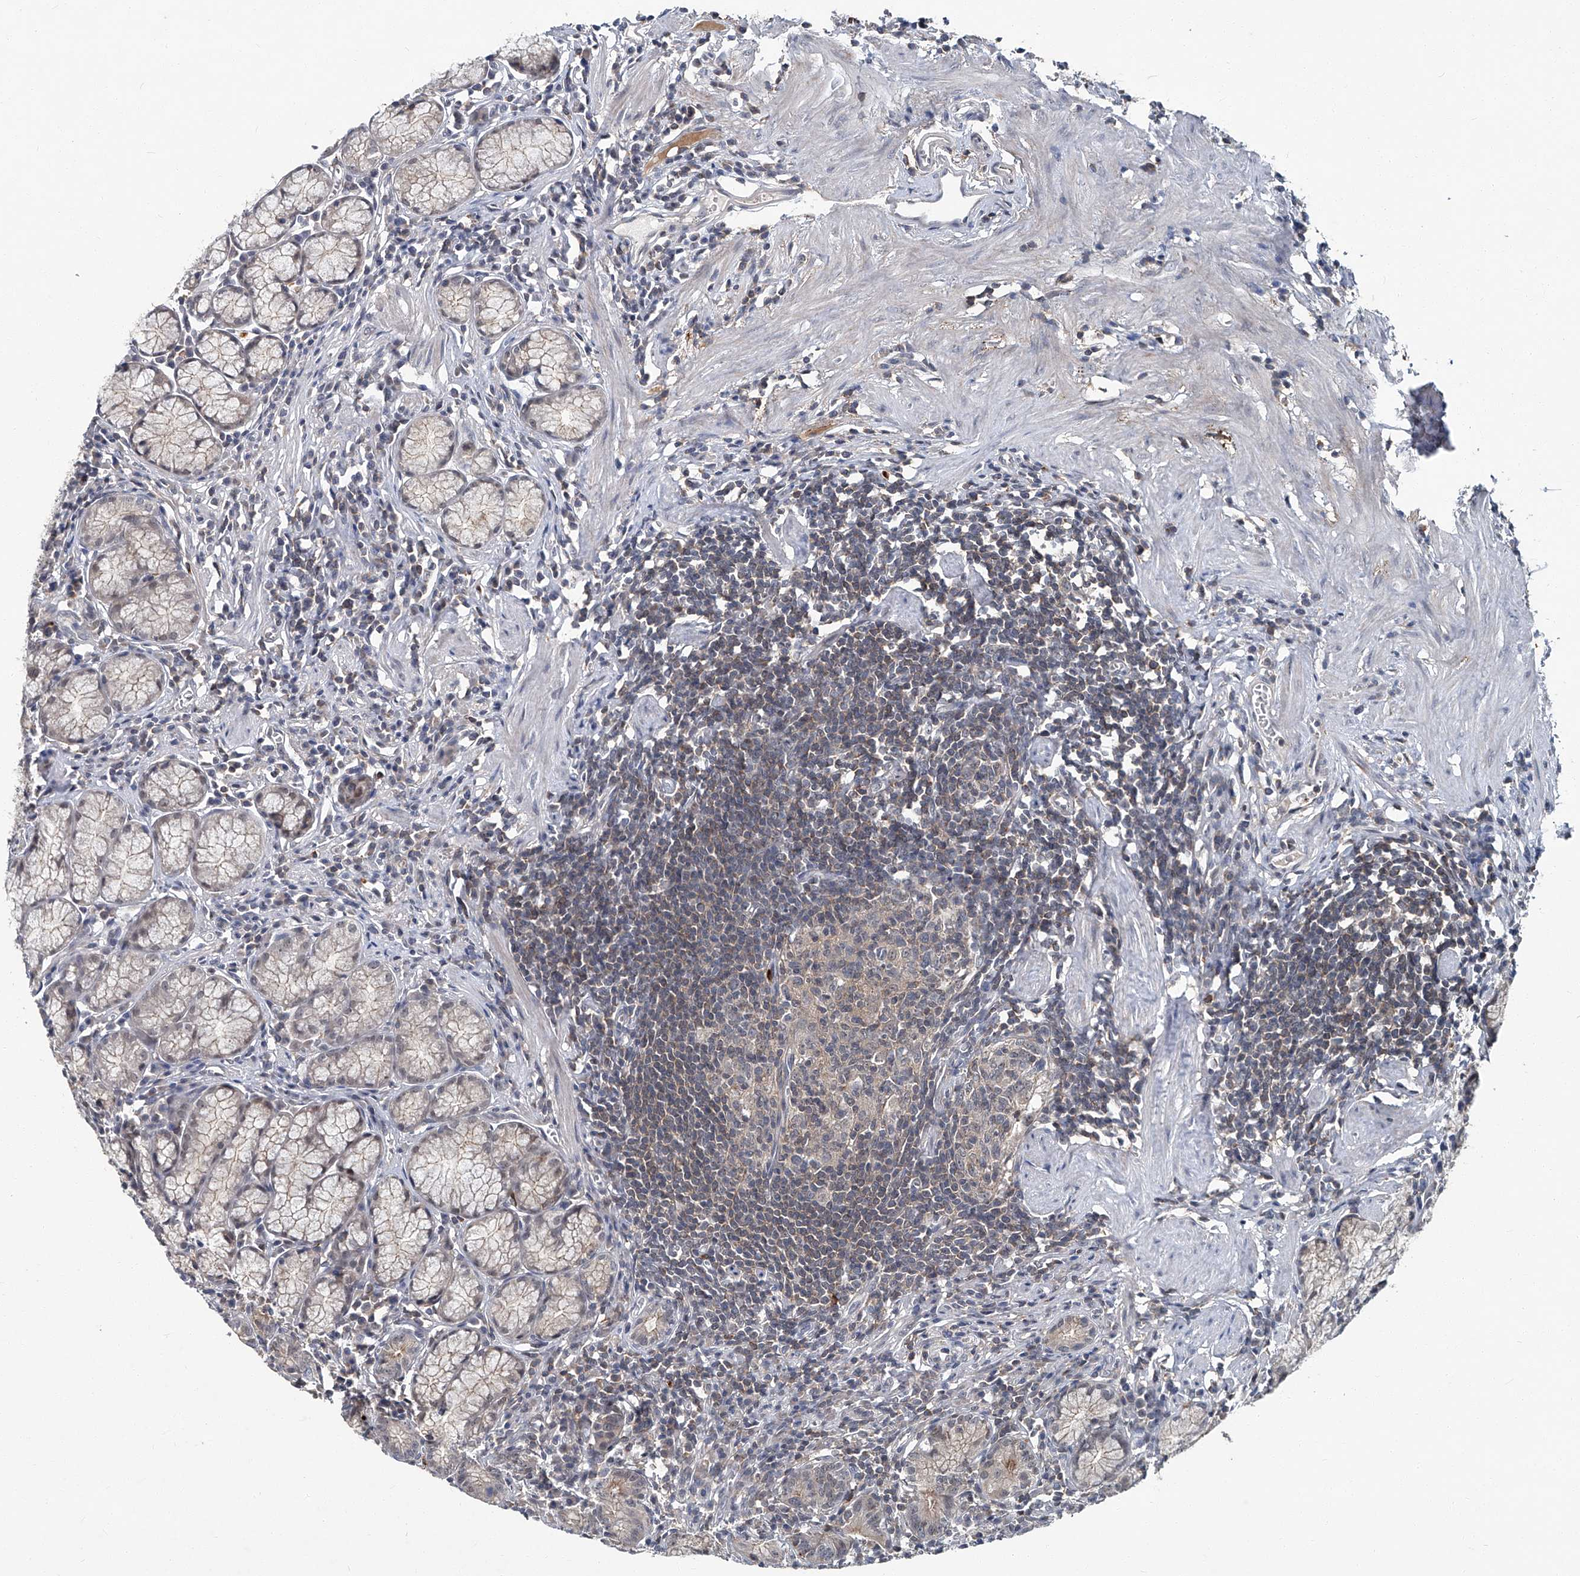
{"staining": {"intensity": "moderate", "quantity": "<25%", "location": "cytoplasmic/membranous"}, "tissue": "stomach", "cell_type": "Glandular cells", "image_type": "normal", "snomed": [{"axis": "morphology", "description": "Normal tissue, NOS"}, {"axis": "topography", "description": "Stomach"}], "caption": "Immunohistochemistry image of benign stomach stained for a protein (brown), which displays low levels of moderate cytoplasmic/membranous staining in approximately <25% of glandular cells.", "gene": "AKNAD1", "patient": {"sex": "male", "age": 55}}